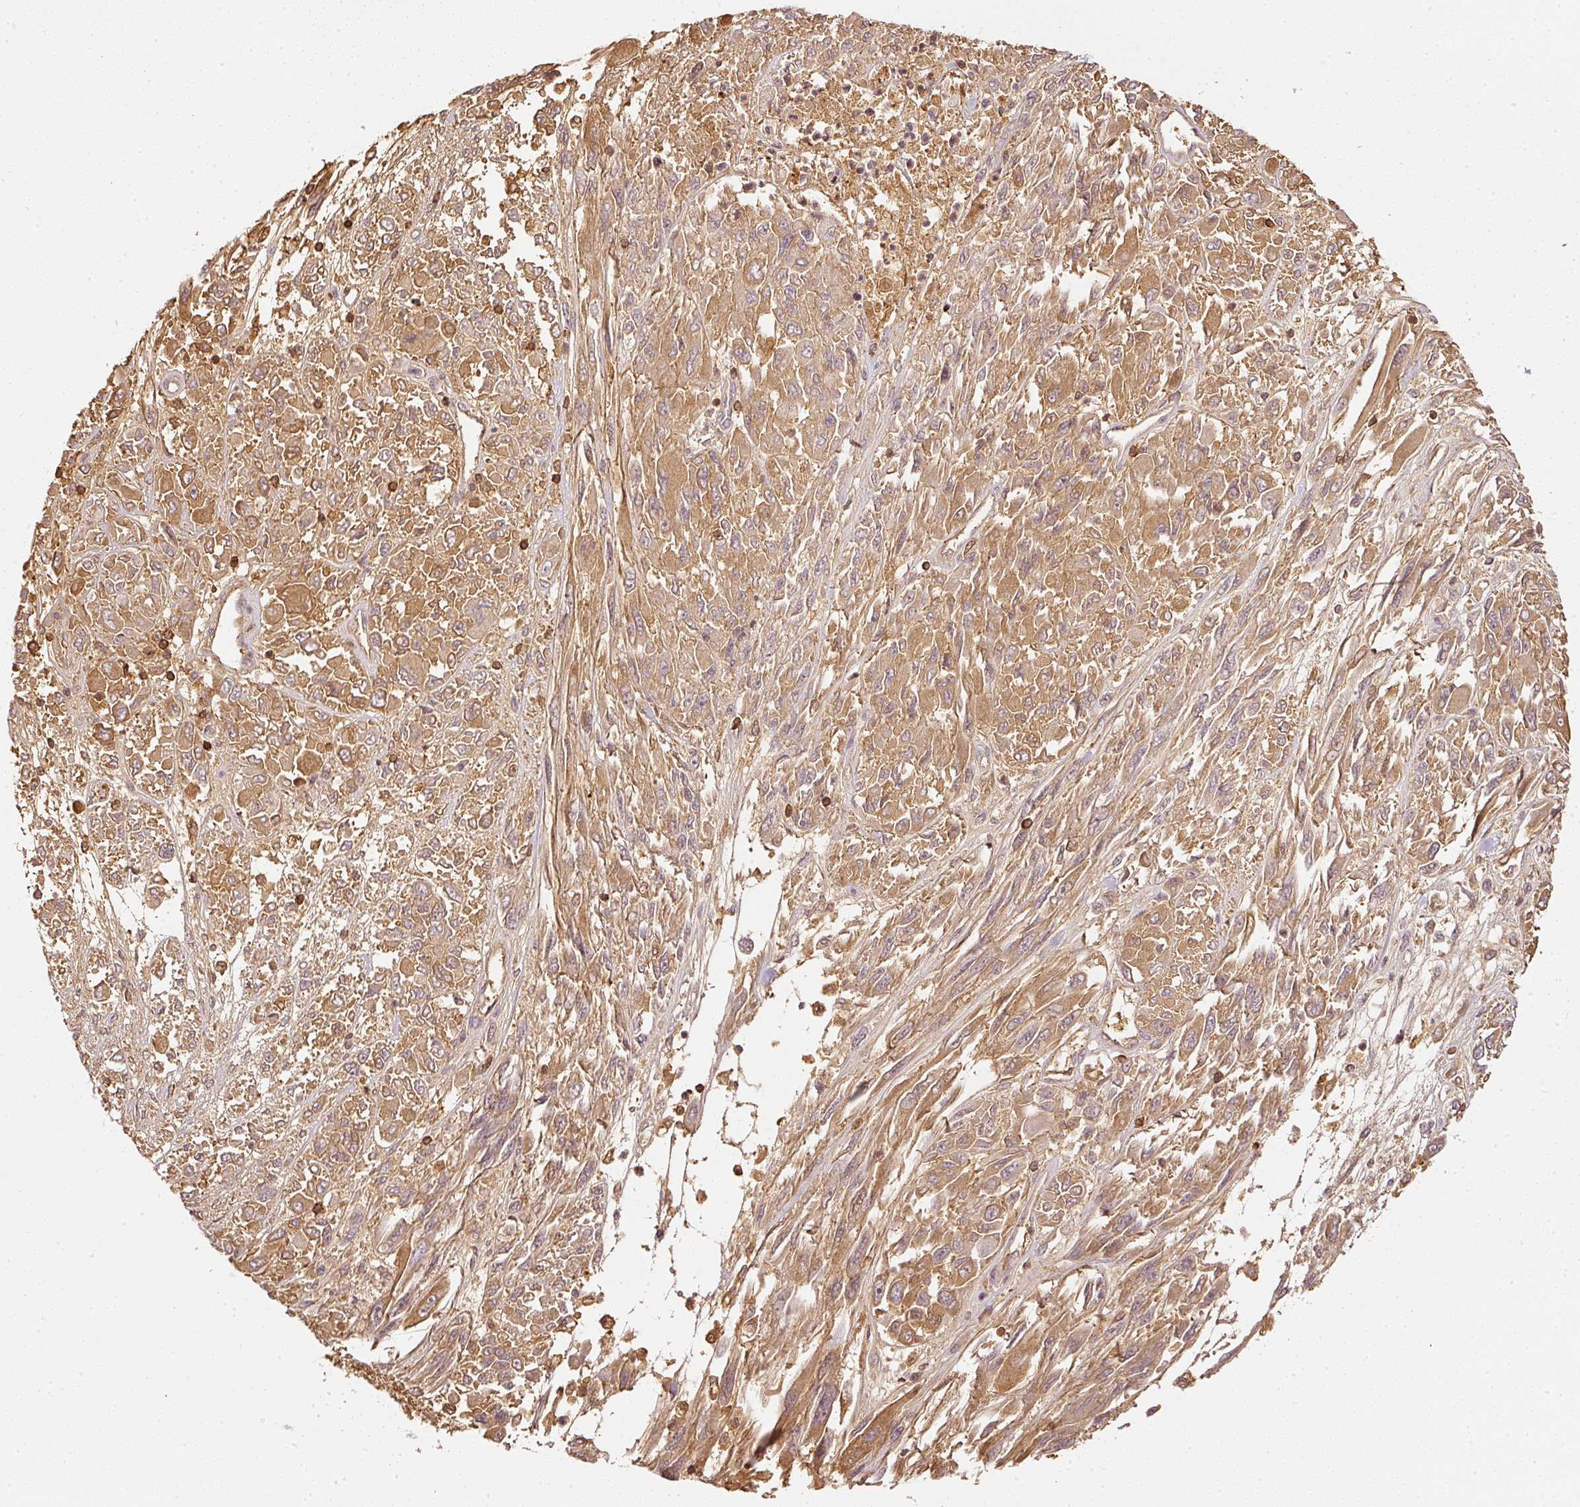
{"staining": {"intensity": "moderate", "quantity": ">75%", "location": "cytoplasmic/membranous"}, "tissue": "melanoma", "cell_type": "Tumor cells", "image_type": "cancer", "snomed": [{"axis": "morphology", "description": "Malignant melanoma, NOS"}, {"axis": "topography", "description": "Skin"}], "caption": "Moderate cytoplasmic/membranous expression for a protein is identified in about >75% of tumor cells of melanoma using IHC.", "gene": "EVL", "patient": {"sex": "female", "age": 91}}